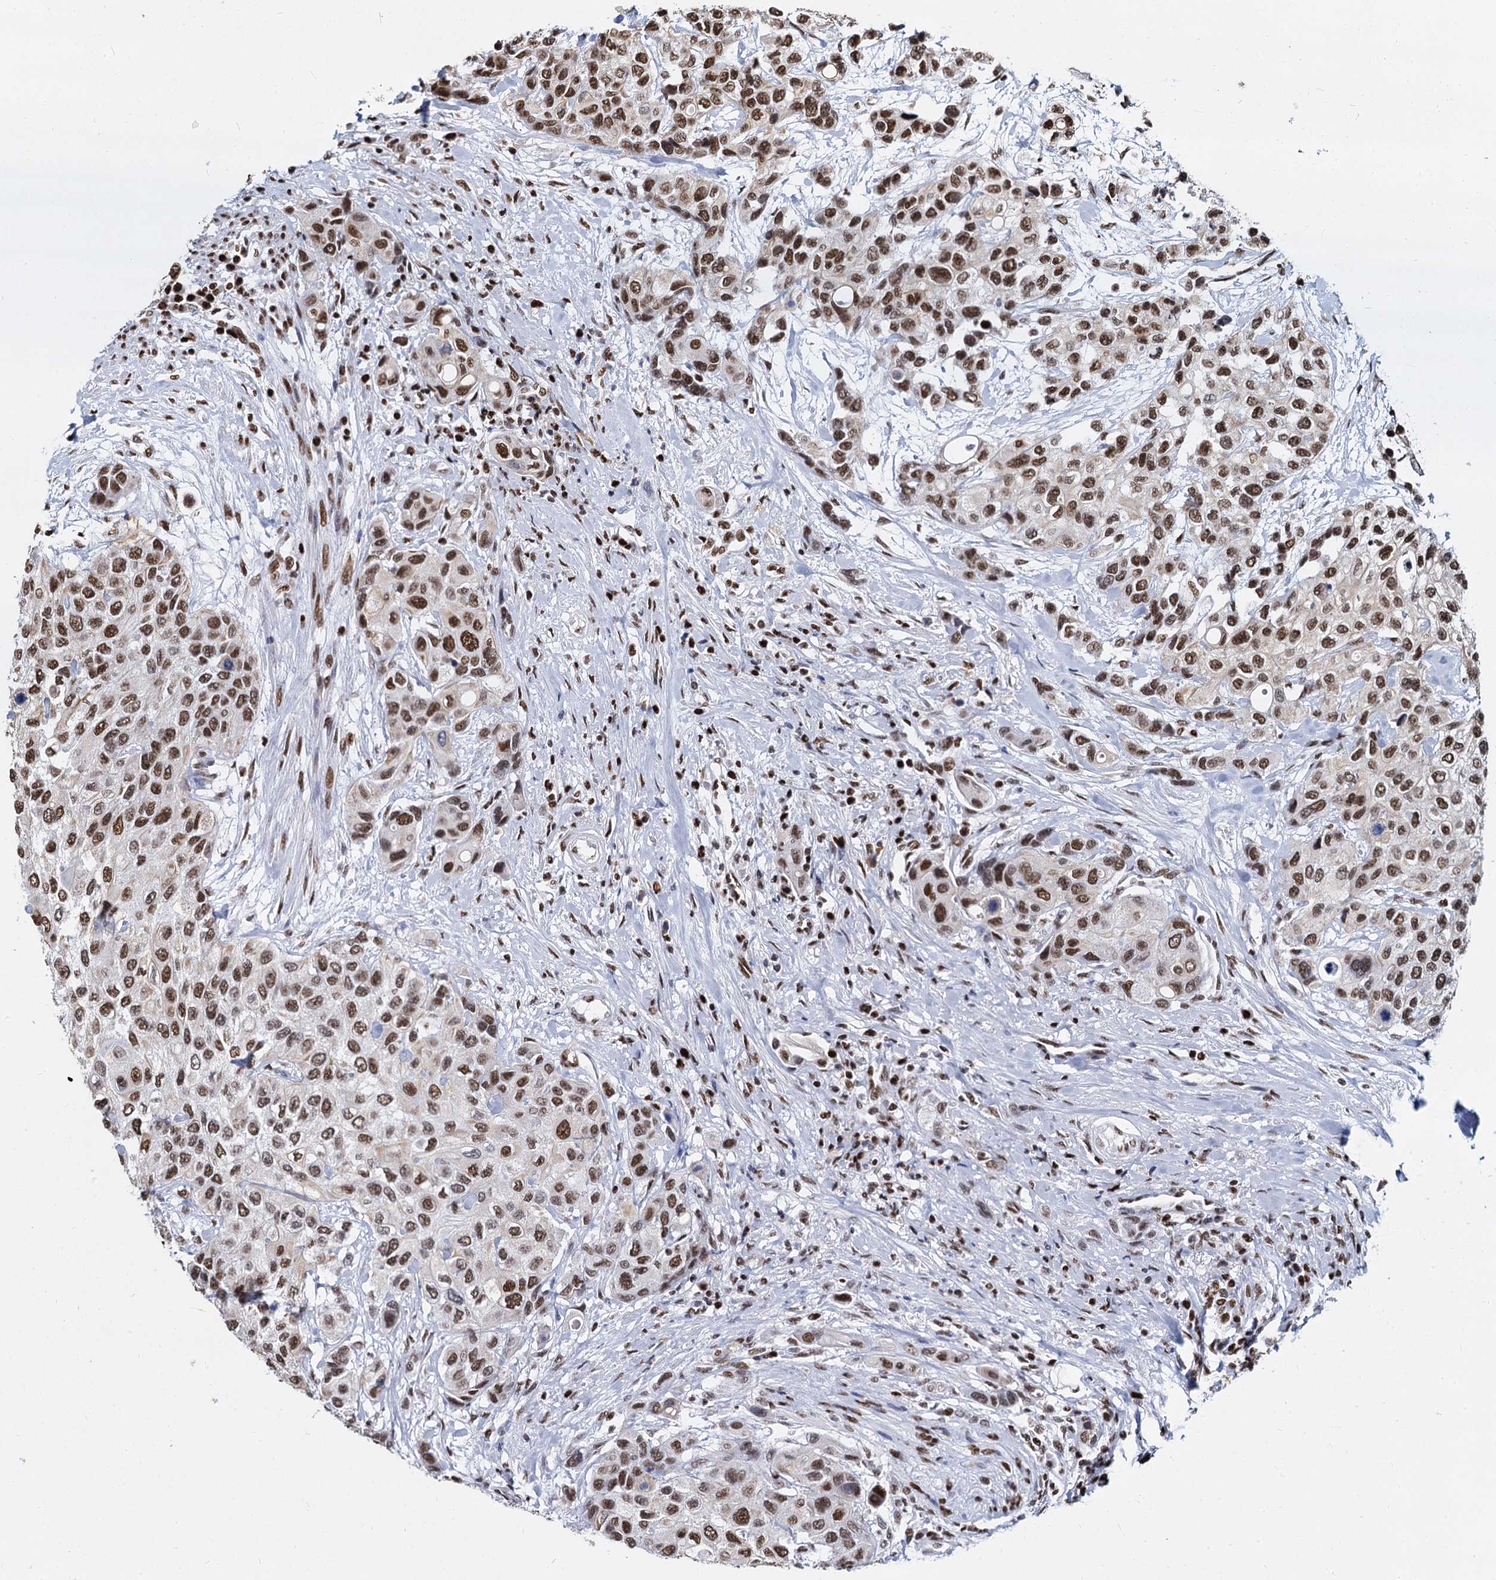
{"staining": {"intensity": "moderate", "quantity": ">75%", "location": "nuclear"}, "tissue": "urothelial cancer", "cell_type": "Tumor cells", "image_type": "cancer", "snomed": [{"axis": "morphology", "description": "Normal tissue, NOS"}, {"axis": "morphology", "description": "Urothelial carcinoma, High grade"}, {"axis": "topography", "description": "Vascular tissue"}, {"axis": "topography", "description": "Urinary bladder"}], "caption": "Urothelial carcinoma (high-grade) tissue exhibits moderate nuclear positivity in about >75% of tumor cells", "gene": "DCPS", "patient": {"sex": "female", "age": 56}}